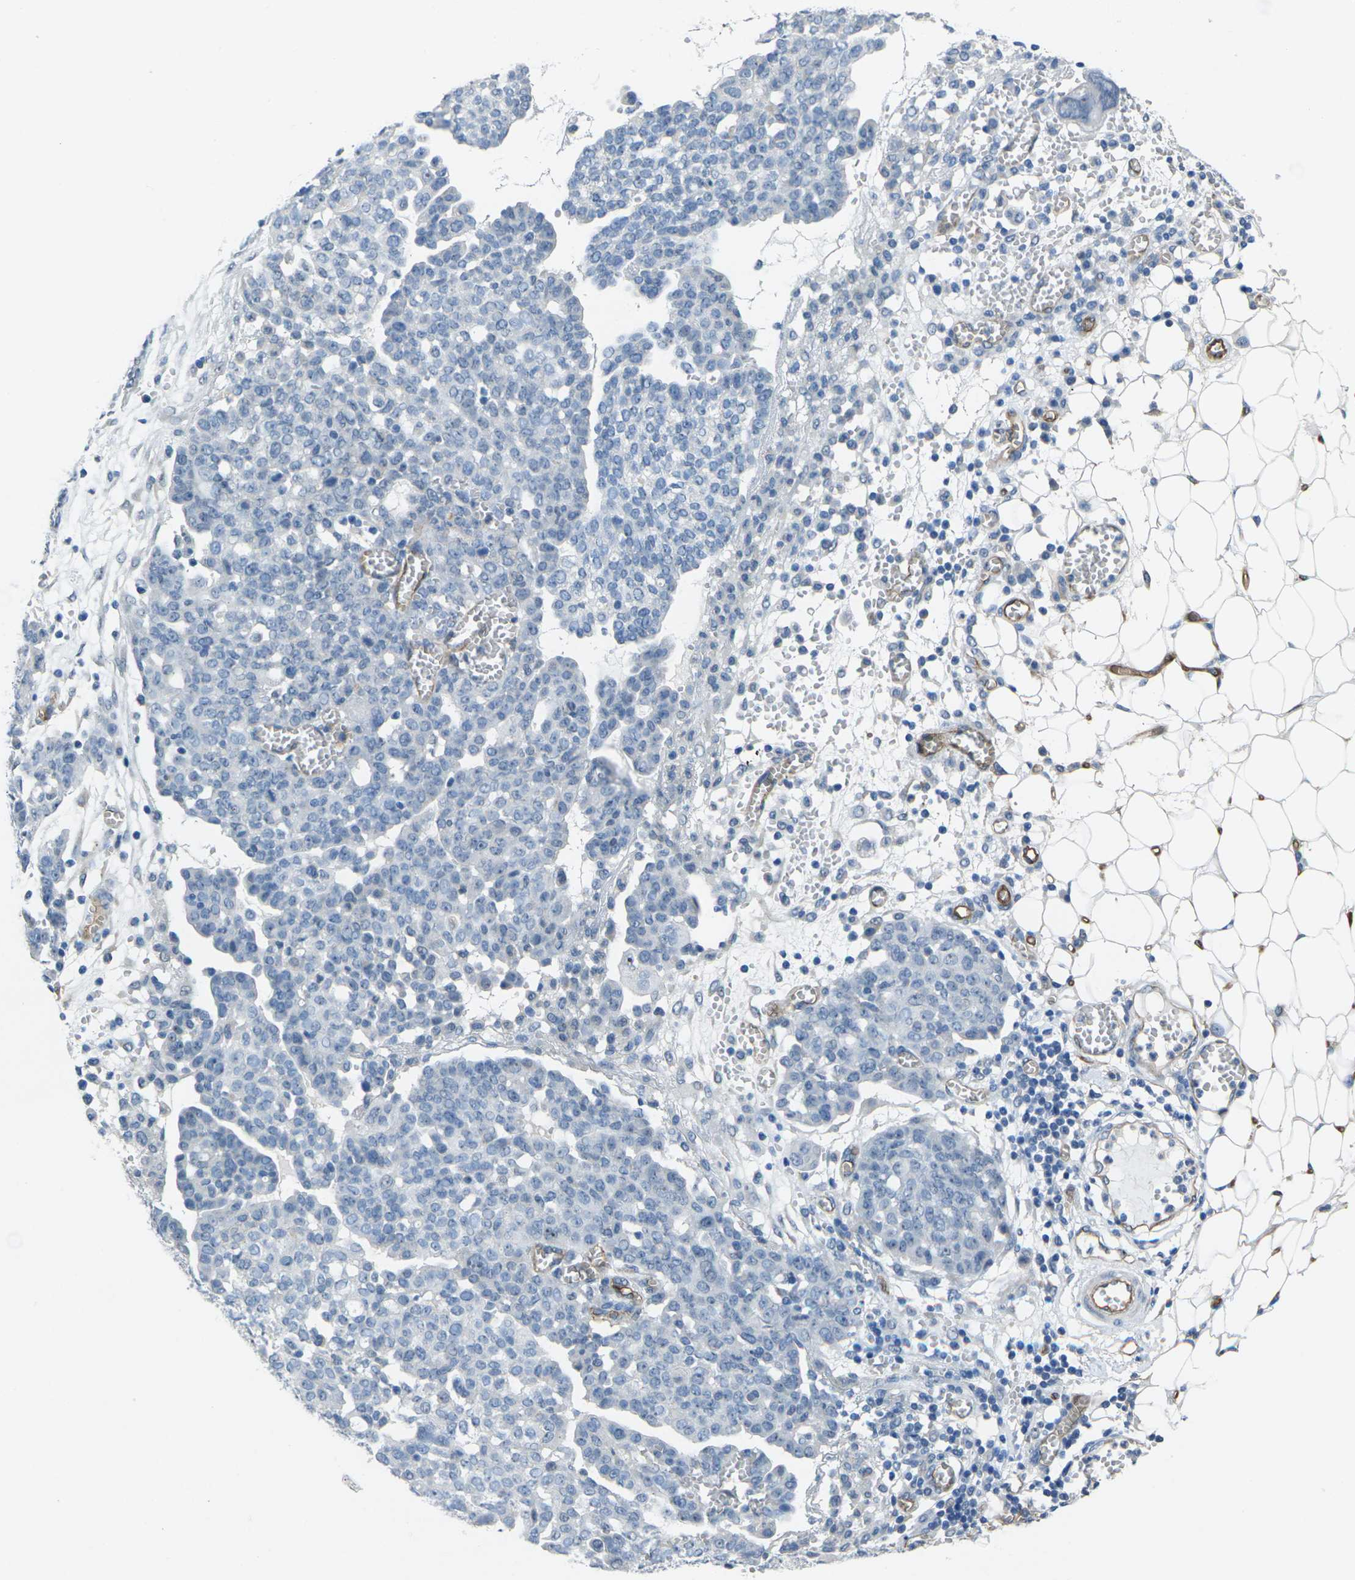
{"staining": {"intensity": "negative", "quantity": "none", "location": "none"}, "tissue": "ovarian cancer", "cell_type": "Tumor cells", "image_type": "cancer", "snomed": [{"axis": "morphology", "description": "Cystadenocarcinoma, serous, NOS"}, {"axis": "topography", "description": "Soft tissue"}, {"axis": "topography", "description": "Ovary"}], "caption": "DAB (3,3'-diaminobenzidine) immunohistochemical staining of ovarian cancer (serous cystadenocarcinoma) displays no significant staining in tumor cells.", "gene": "HSPA12B", "patient": {"sex": "female", "age": 57}}